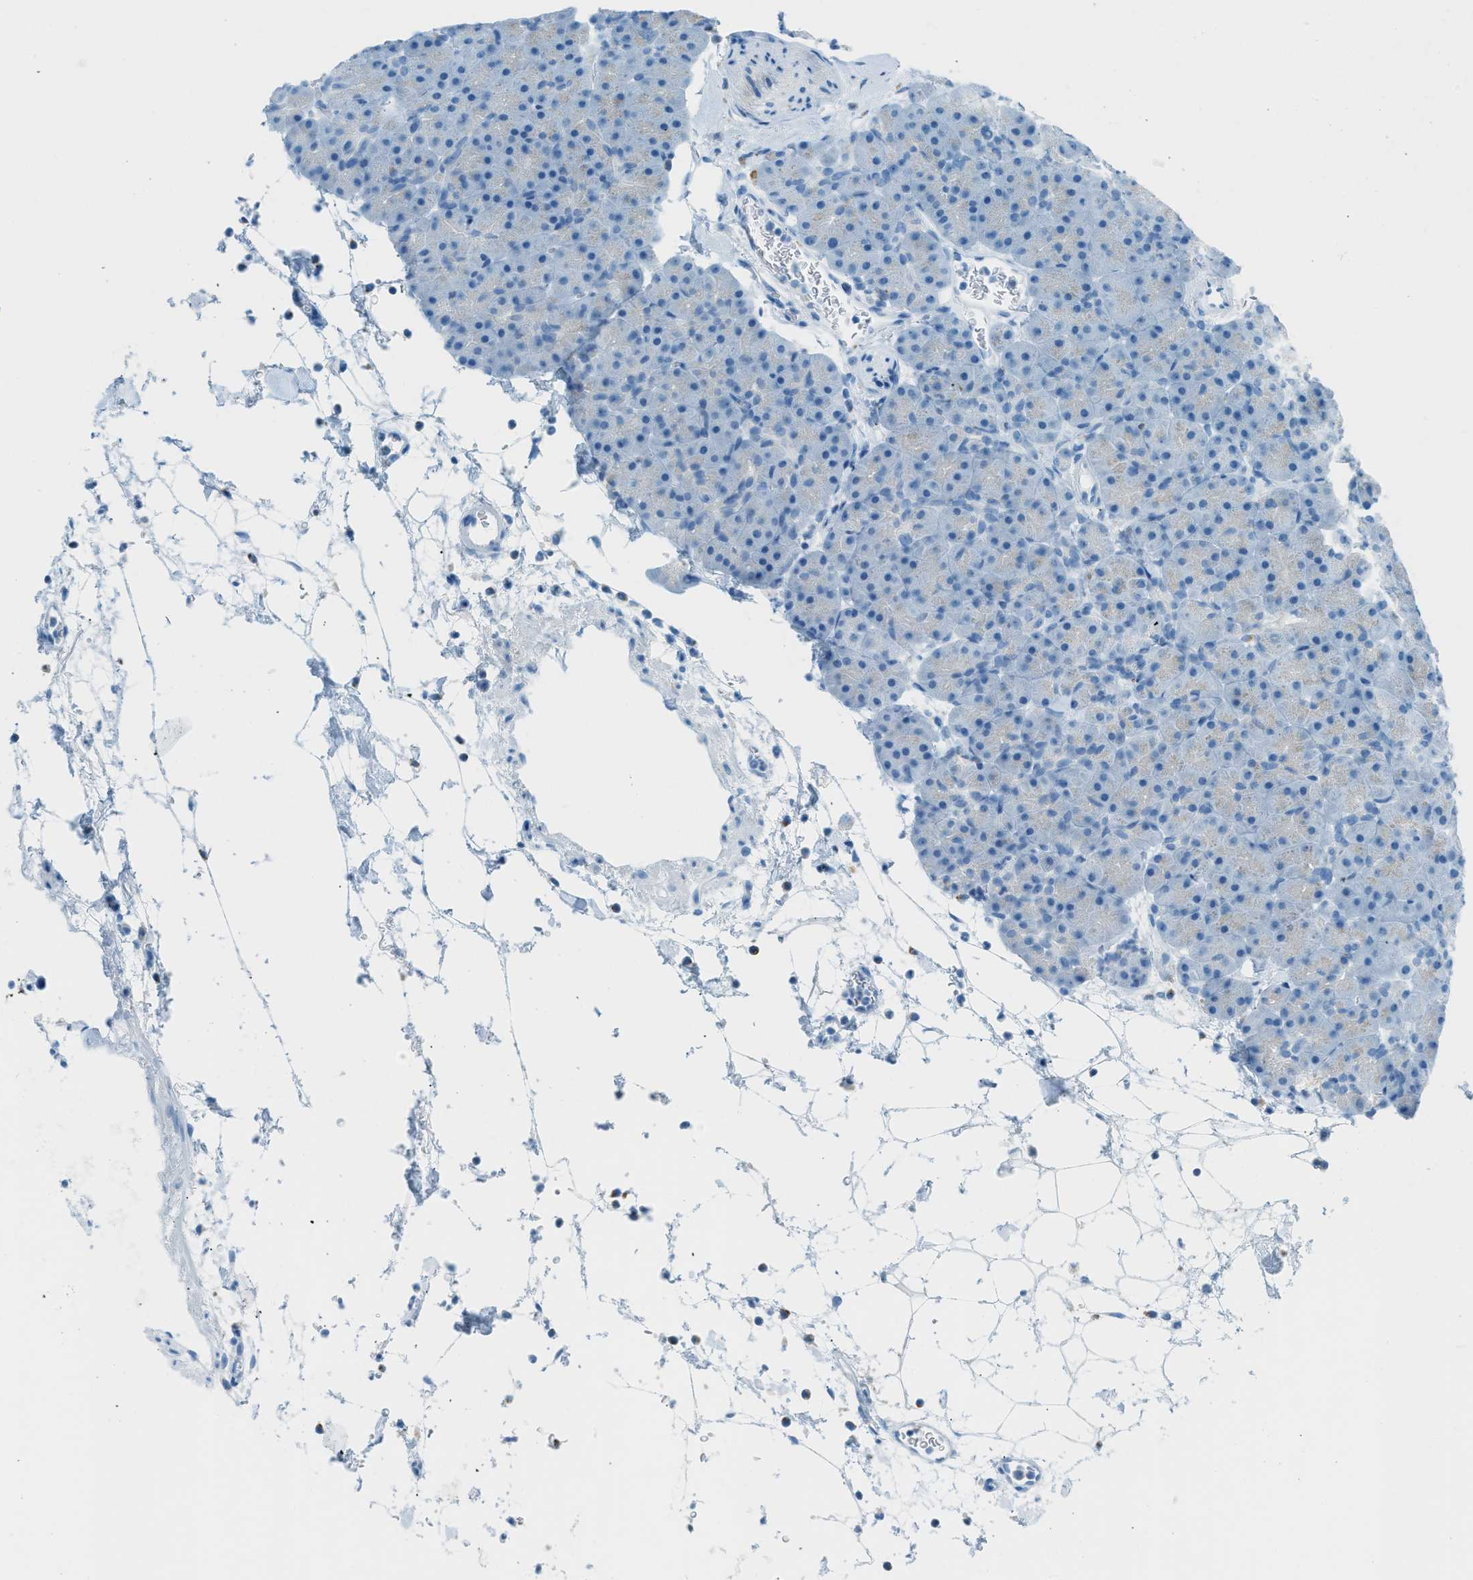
{"staining": {"intensity": "negative", "quantity": "none", "location": "none"}, "tissue": "pancreas", "cell_type": "Exocrine glandular cells", "image_type": "normal", "snomed": [{"axis": "morphology", "description": "Normal tissue, NOS"}, {"axis": "topography", "description": "Pancreas"}], "caption": "This micrograph is of unremarkable pancreas stained with immunohistochemistry to label a protein in brown with the nuclei are counter-stained blue. There is no expression in exocrine glandular cells.", "gene": "C21orf62", "patient": {"sex": "male", "age": 66}}